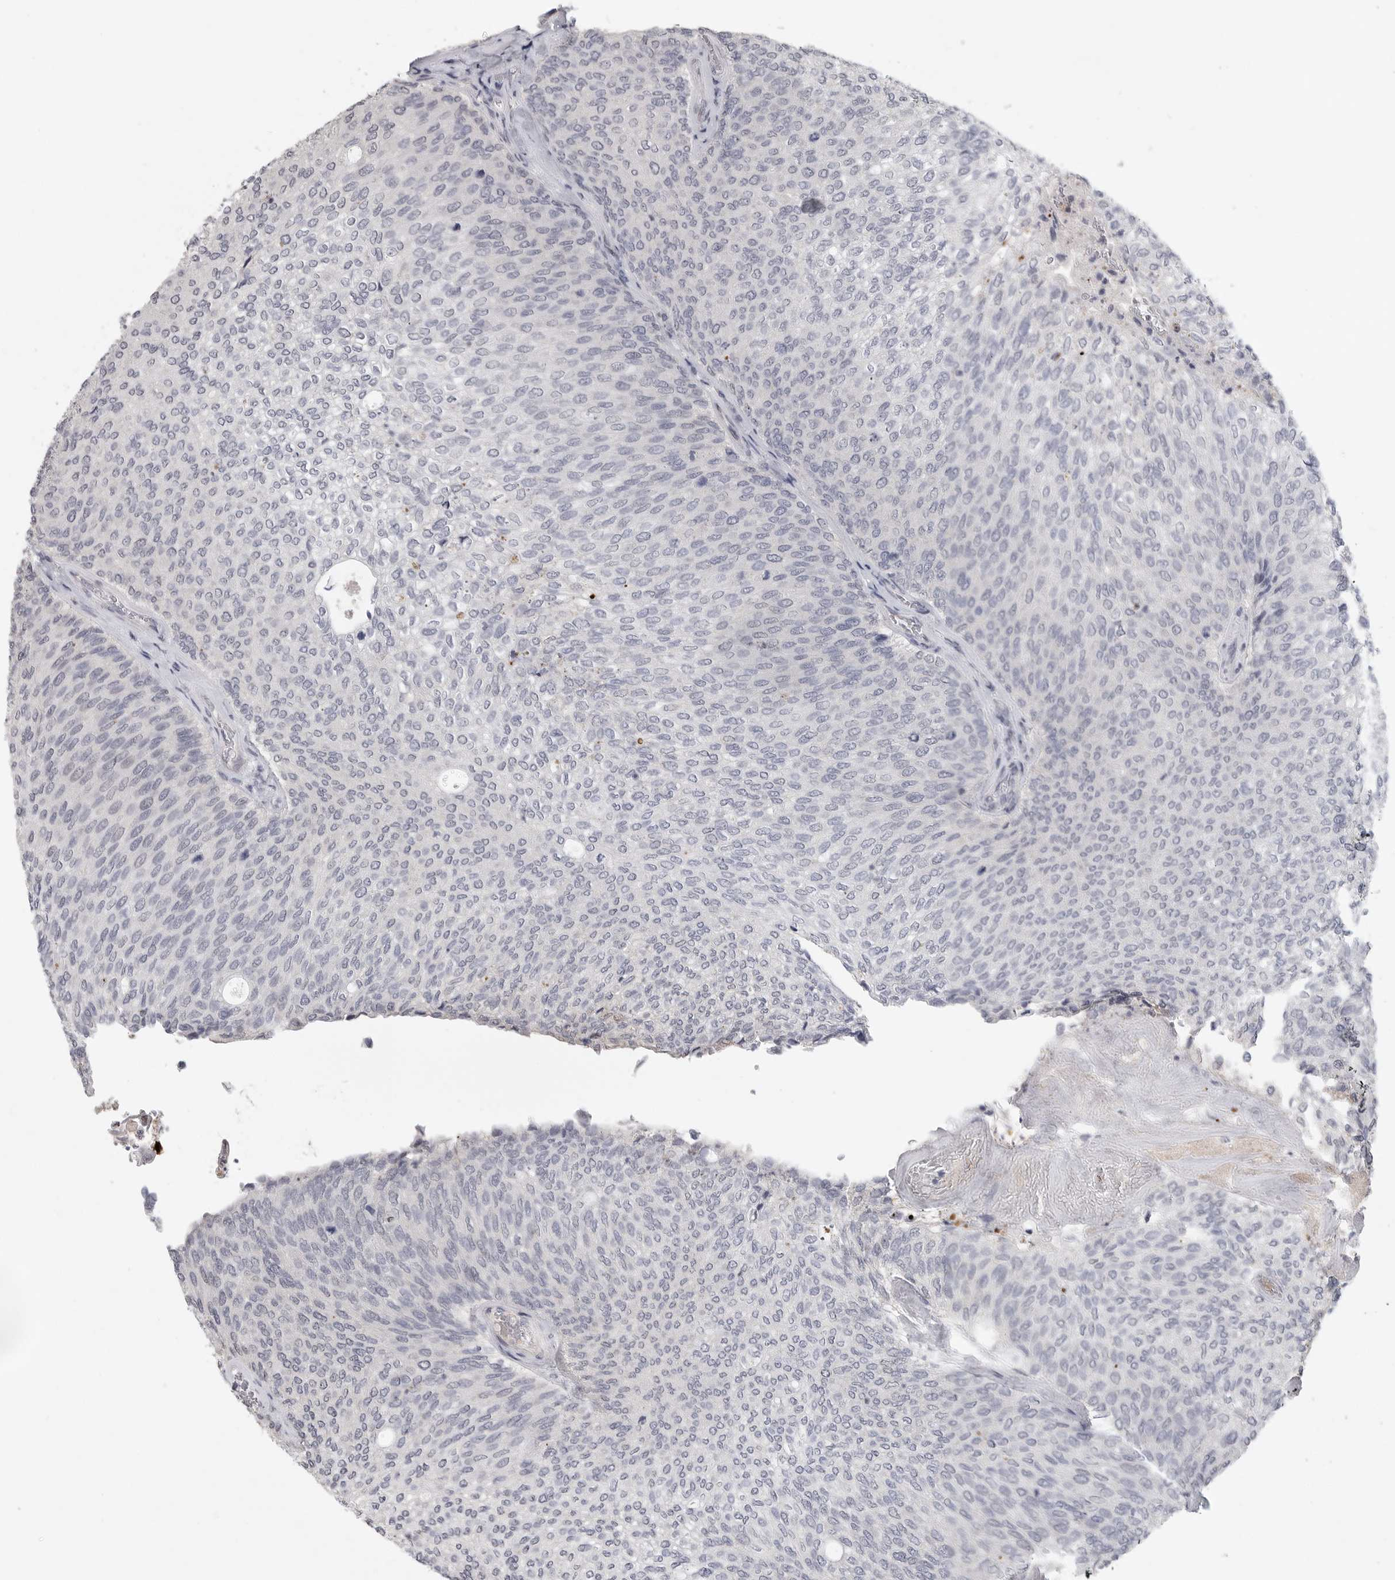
{"staining": {"intensity": "negative", "quantity": "none", "location": "none"}, "tissue": "urothelial cancer", "cell_type": "Tumor cells", "image_type": "cancer", "snomed": [{"axis": "morphology", "description": "Urothelial carcinoma, Low grade"}, {"axis": "topography", "description": "Urinary bladder"}], "caption": "High magnification brightfield microscopy of urothelial cancer stained with DAB (brown) and counterstained with hematoxylin (blue): tumor cells show no significant staining. (Brightfield microscopy of DAB immunohistochemistry at high magnification).", "gene": "FBXO43", "patient": {"sex": "female", "age": 79}}